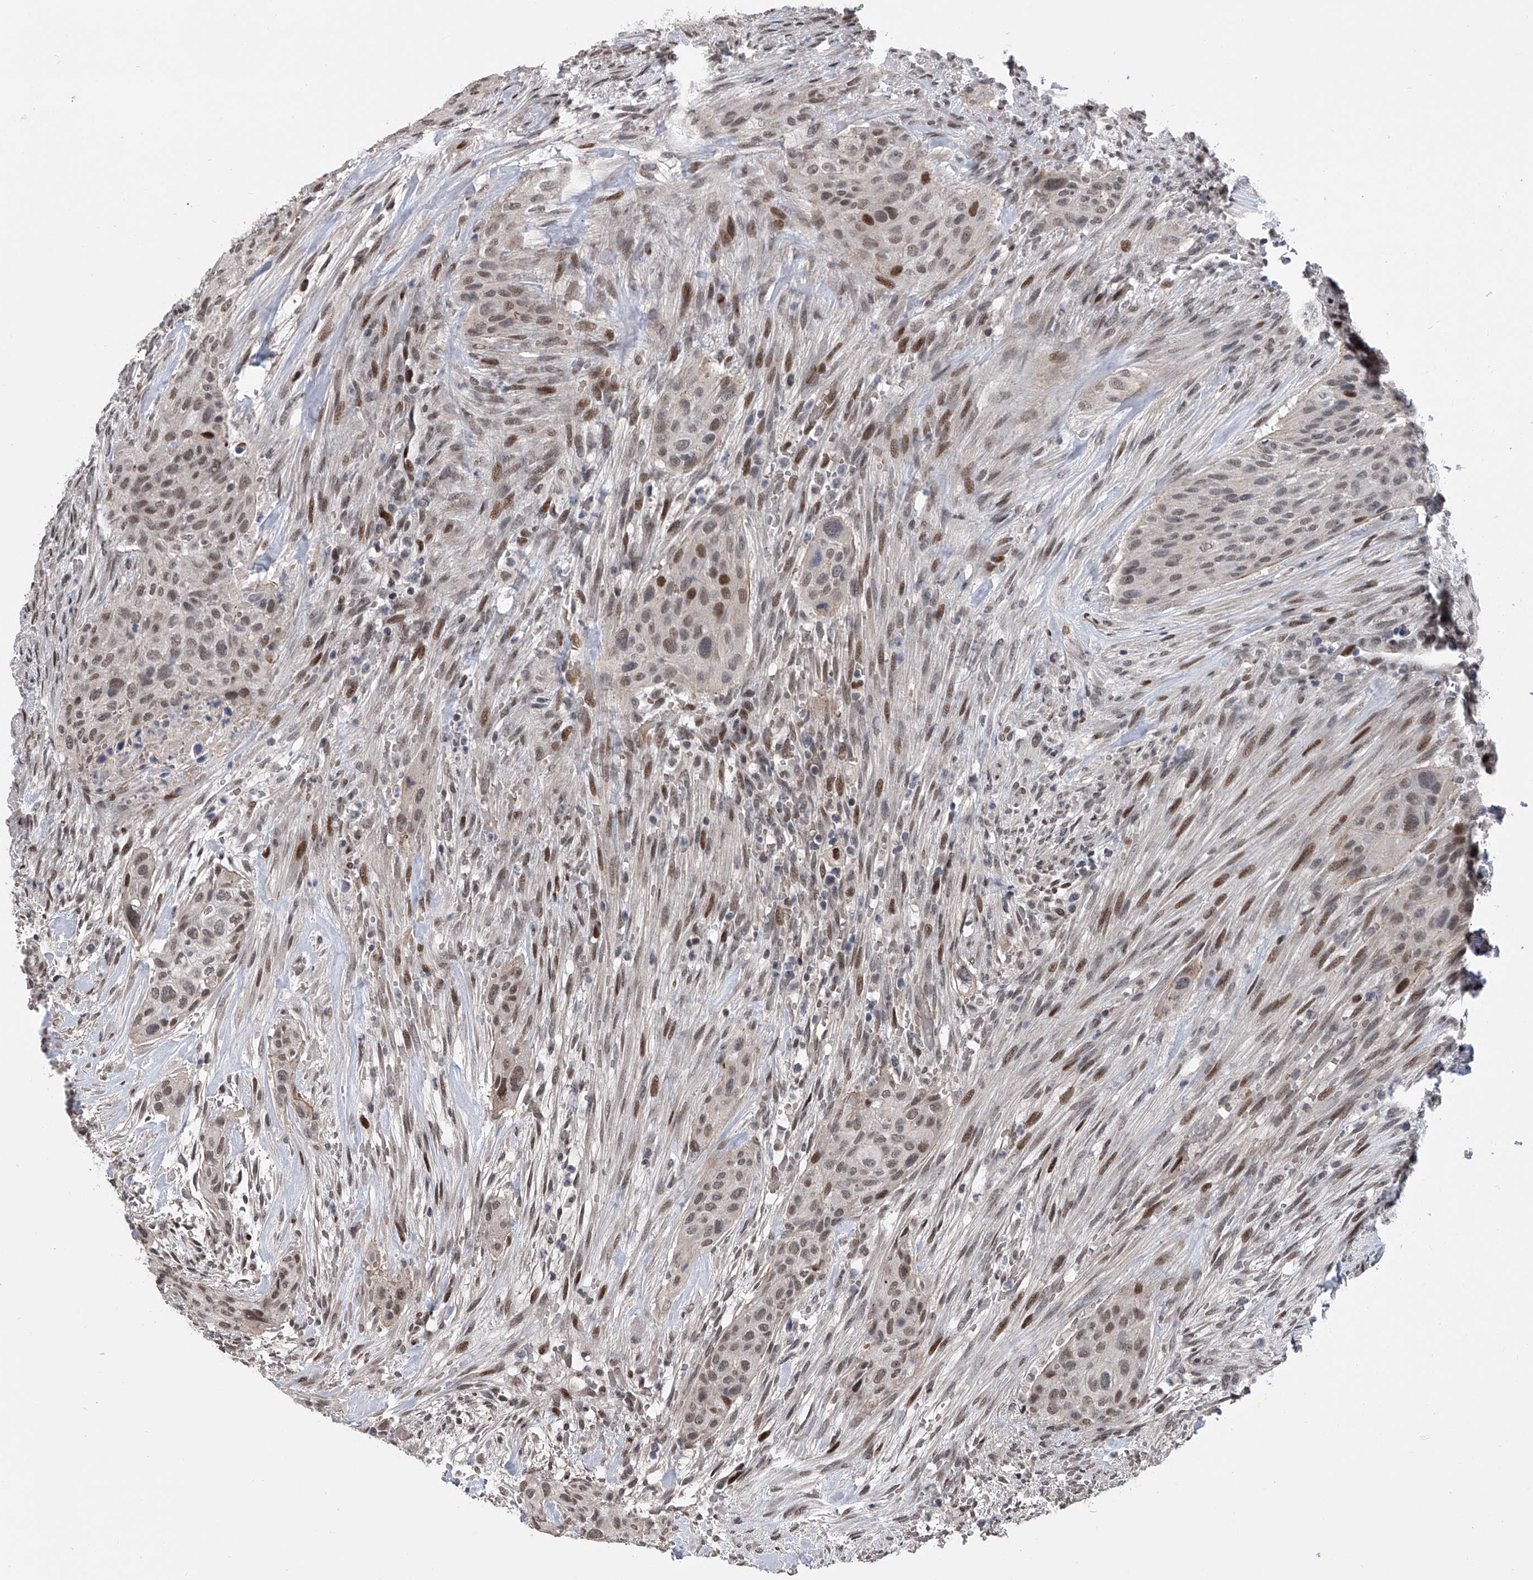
{"staining": {"intensity": "weak", "quantity": "25%-75%", "location": "cytoplasmic/membranous"}, "tissue": "urothelial cancer", "cell_type": "Tumor cells", "image_type": "cancer", "snomed": [{"axis": "morphology", "description": "Urothelial carcinoma, High grade"}, {"axis": "topography", "description": "Urinary bladder"}], "caption": "Human urothelial cancer stained with a protein marker demonstrates weak staining in tumor cells.", "gene": "ZNF426", "patient": {"sex": "male", "age": 35}}